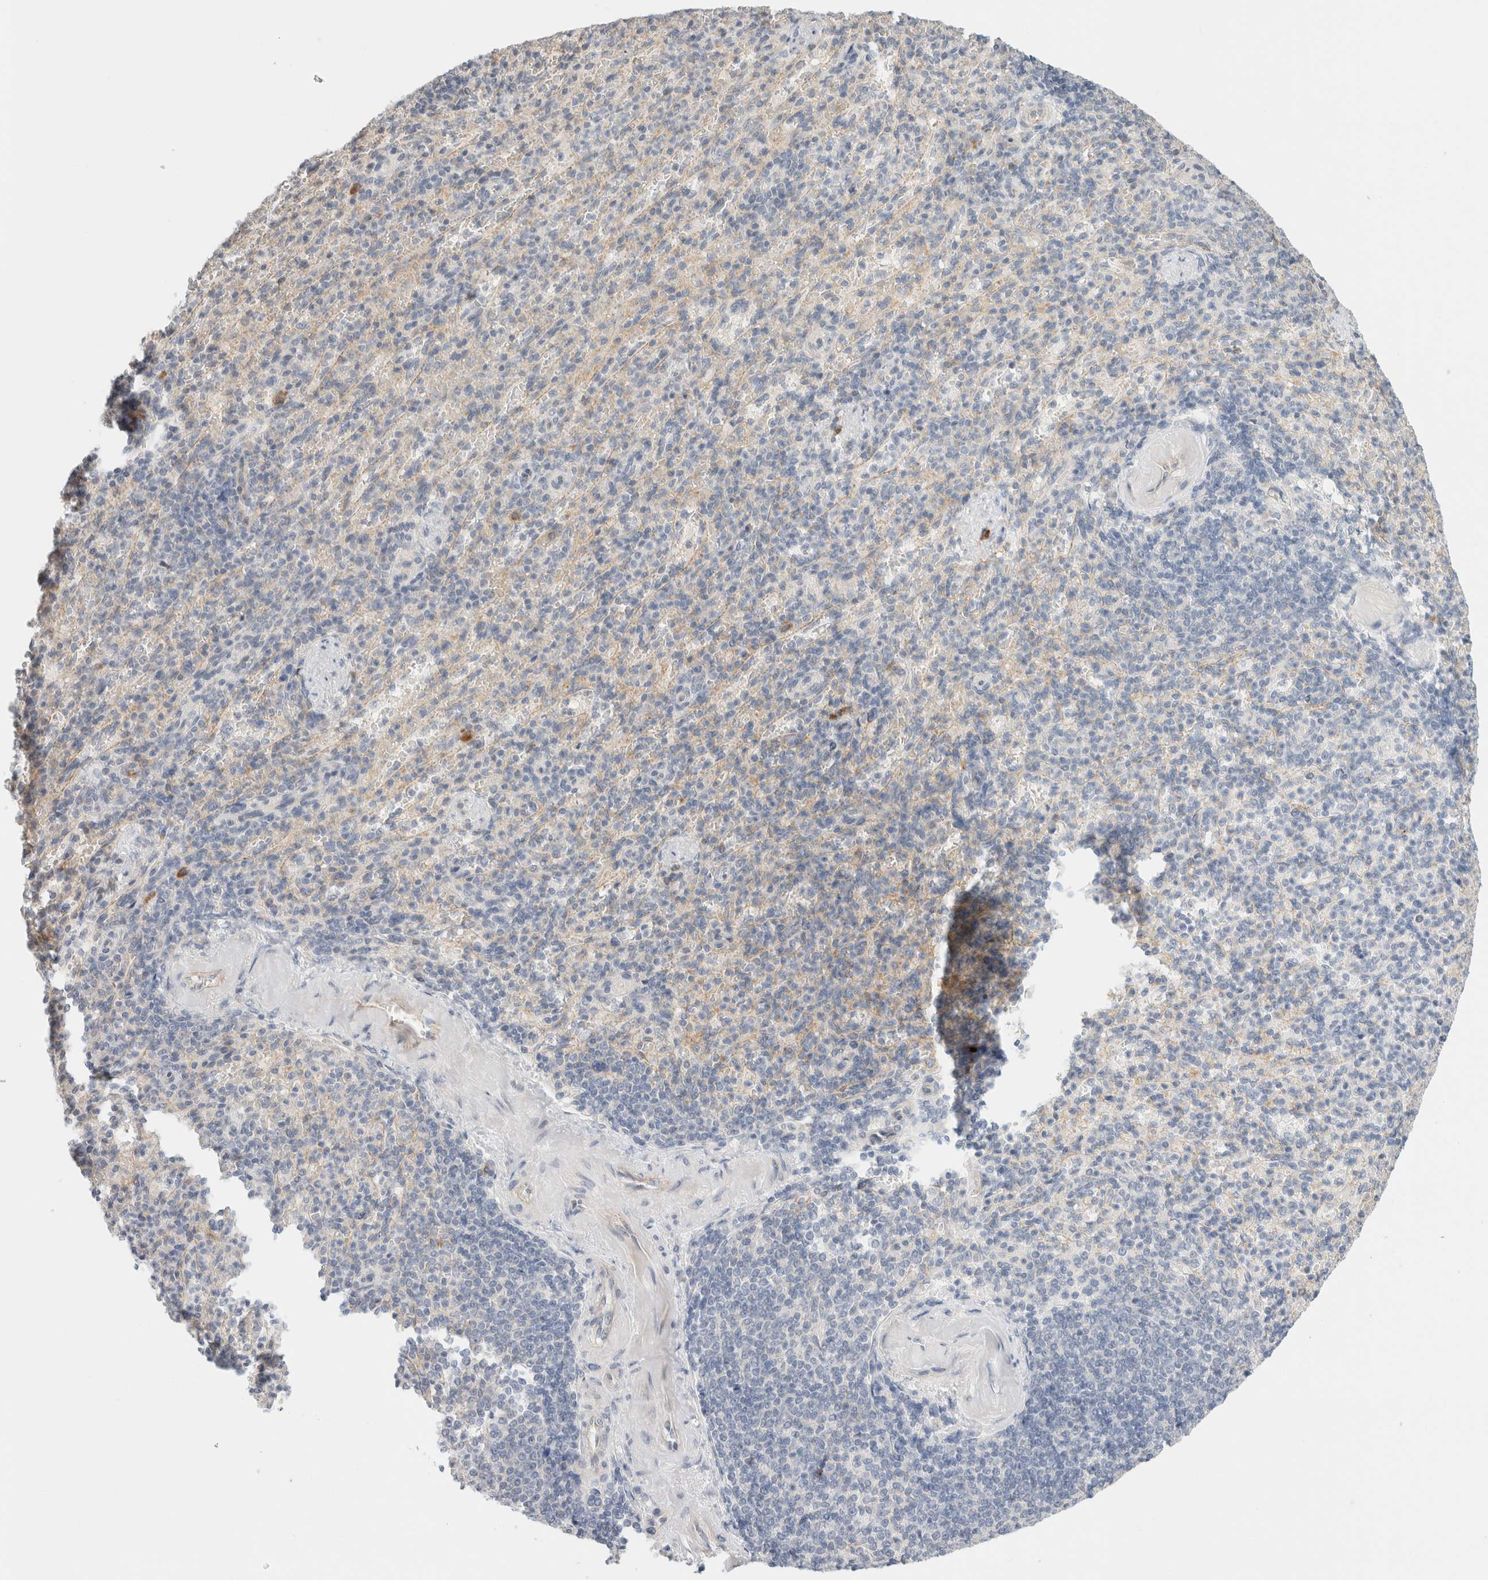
{"staining": {"intensity": "negative", "quantity": "none", "location": "none"}, "tissue": "spleen", "cell_type": "Cells in red pulp", "image_type": "normal", "snomed": [{"axis": "morphology", "description": "Normal tissue, NOS"}, {"axis": "topography", "description": "Spleen"}], "caption": "Spleen stained for a protein using immunohistochemistry displays no expression cells in red pulp.", "gene": "SPRTN", "patient": {"sex": "female", "age": 74}}